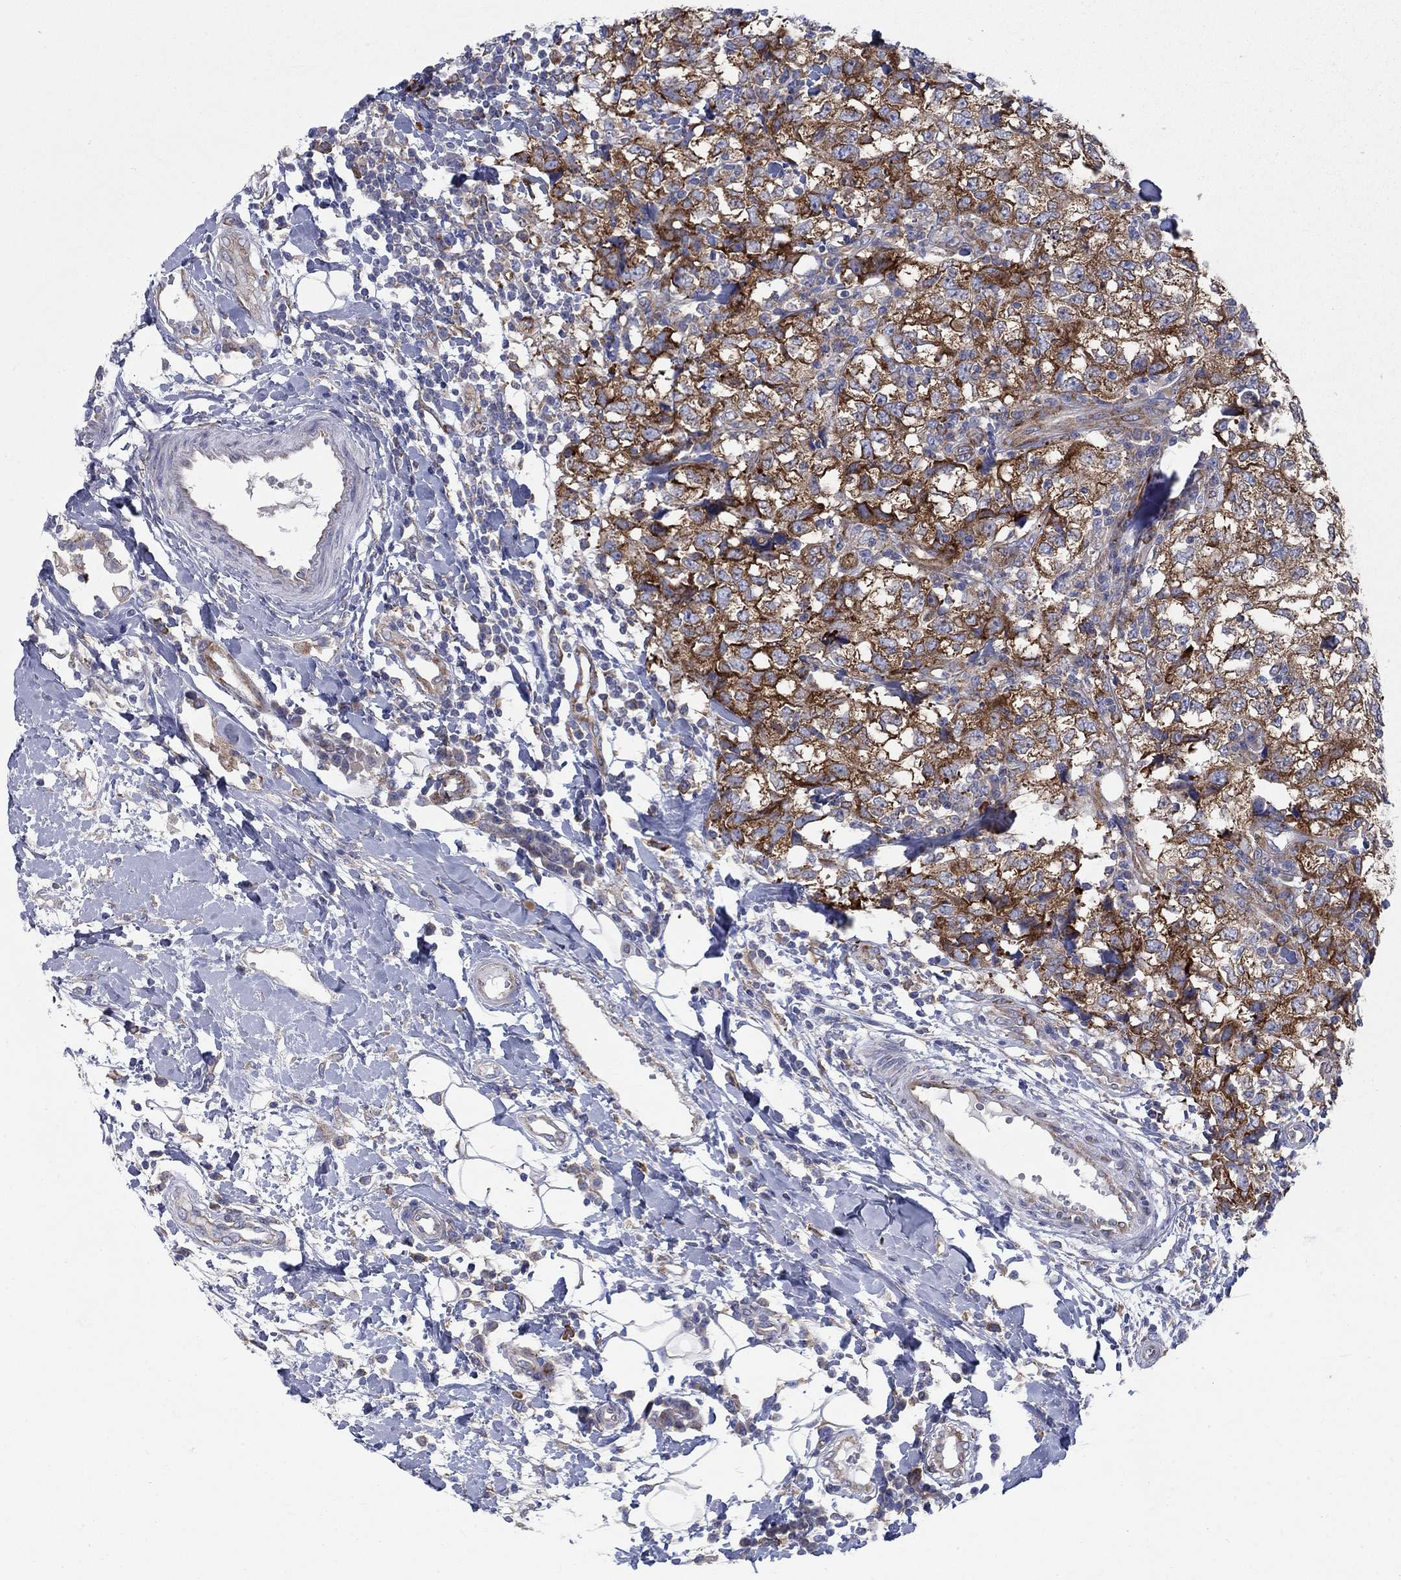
{"staining": {"intensity": "strong", "quantity": ">75%", "location": "cytoplasmic/membranous"}, "tissue": "breast cancer", "cell_type": "Tumor cells", "image_type": "cancer", "snomed": [{"axis": "morphology", "description": "Duct carcinoma"}, {"axis": "topography", "description": "Breast"}], "caption": "Strong cytoplasmic/membranous protein expression is identified in about >75% of tumor cells in breast intraductal carcinoma.", "gene": "TMEM59", "patient": {"sex": "female", "age": 30}}